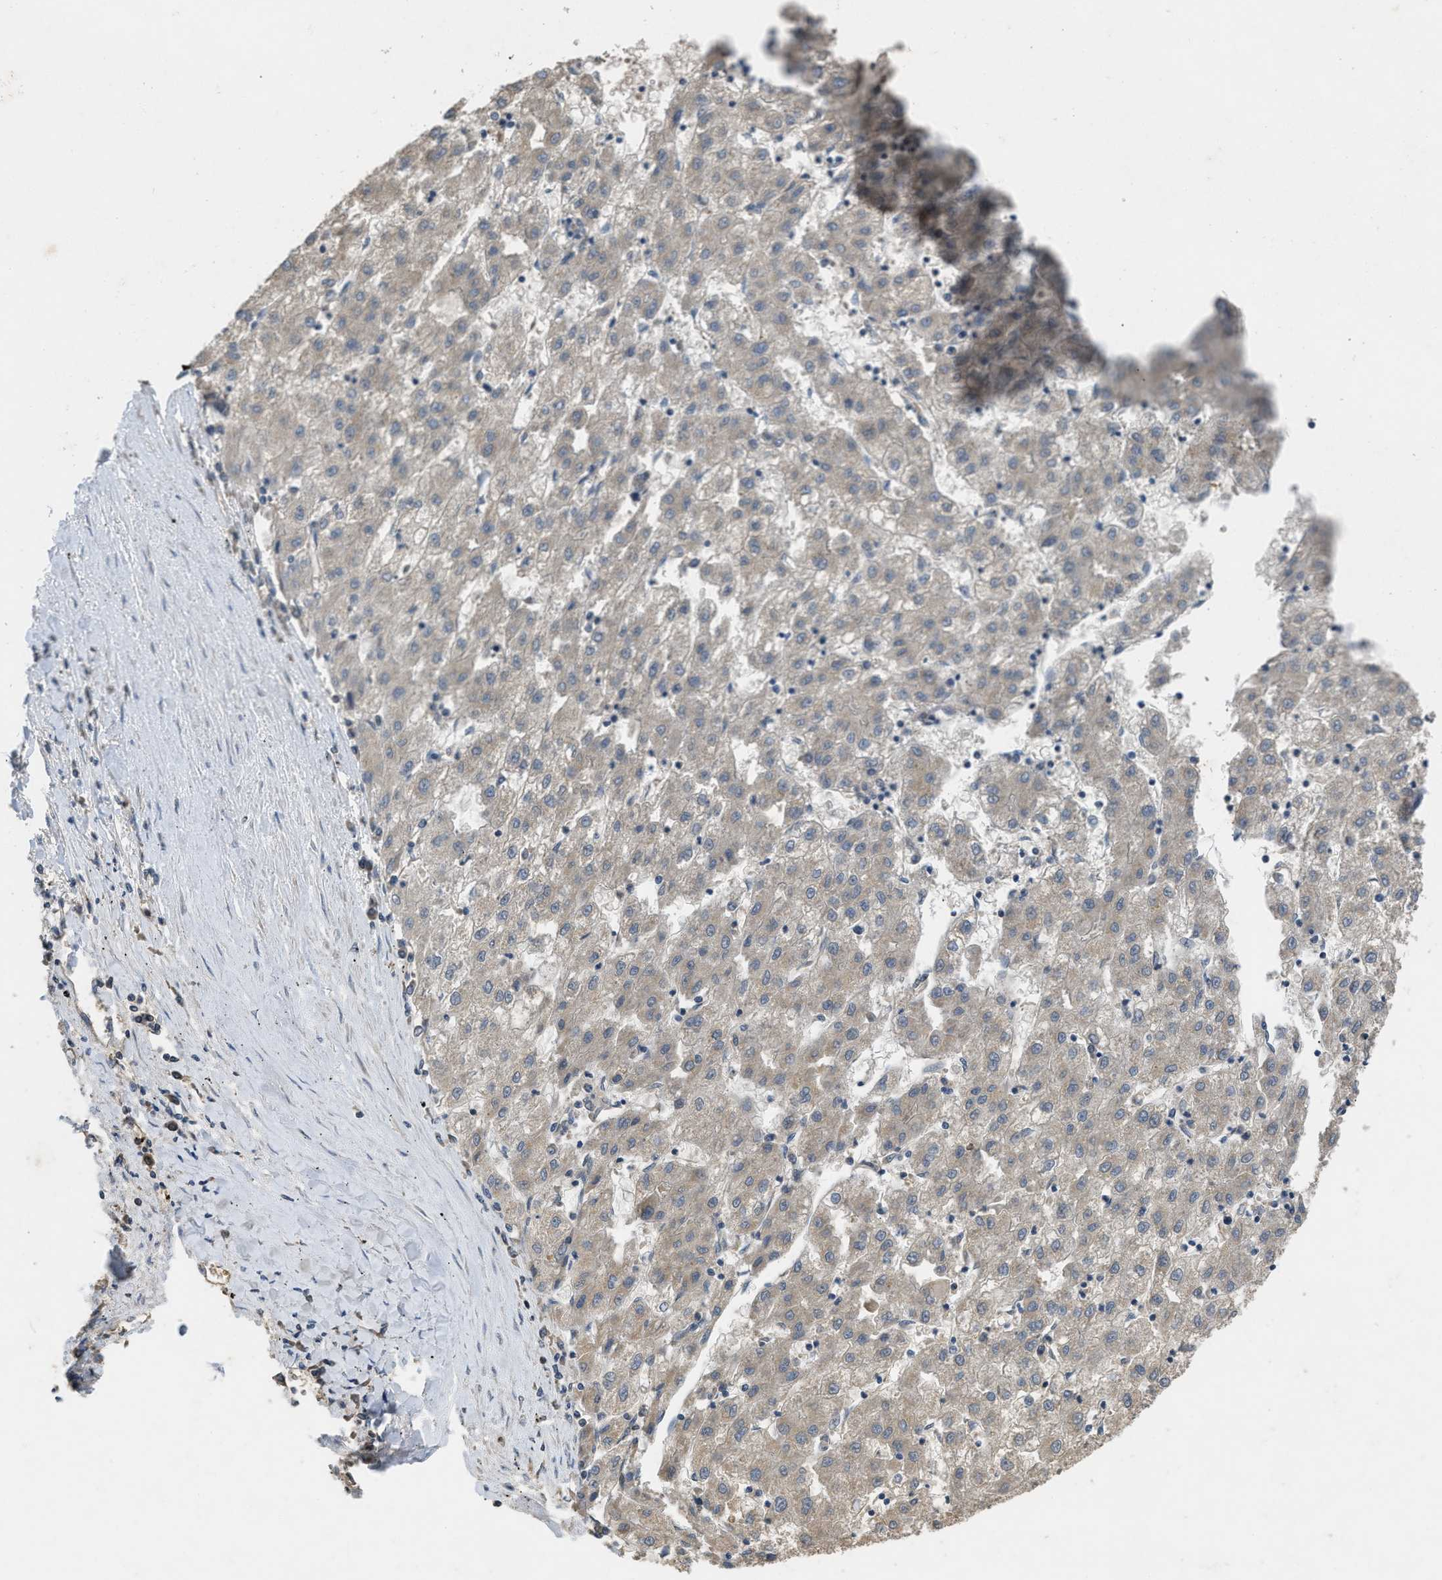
{"staining": {"intensity": "negative", "quantity": "none", "location": "none"}, "tissue": "liver cancer", "cell_type": "Tumor cells", "image_type": "cancer", "snomed": [{"axis": "morphology", "description": "Carcinoma, Hepatocellular, NOS"}, {"axis": "topography", "description": "Liver"}], "caption": "A photomicrograph of human hepatocellular carcinoma (liver) is negative for staining in tumor cells. Brightfield microscopy of IHC stained with DAB (brown) and hematoxylin (blue), captured at high magnification.", "gene": "PPP3CA", "patient": {"sex": "male", "age": 72}}